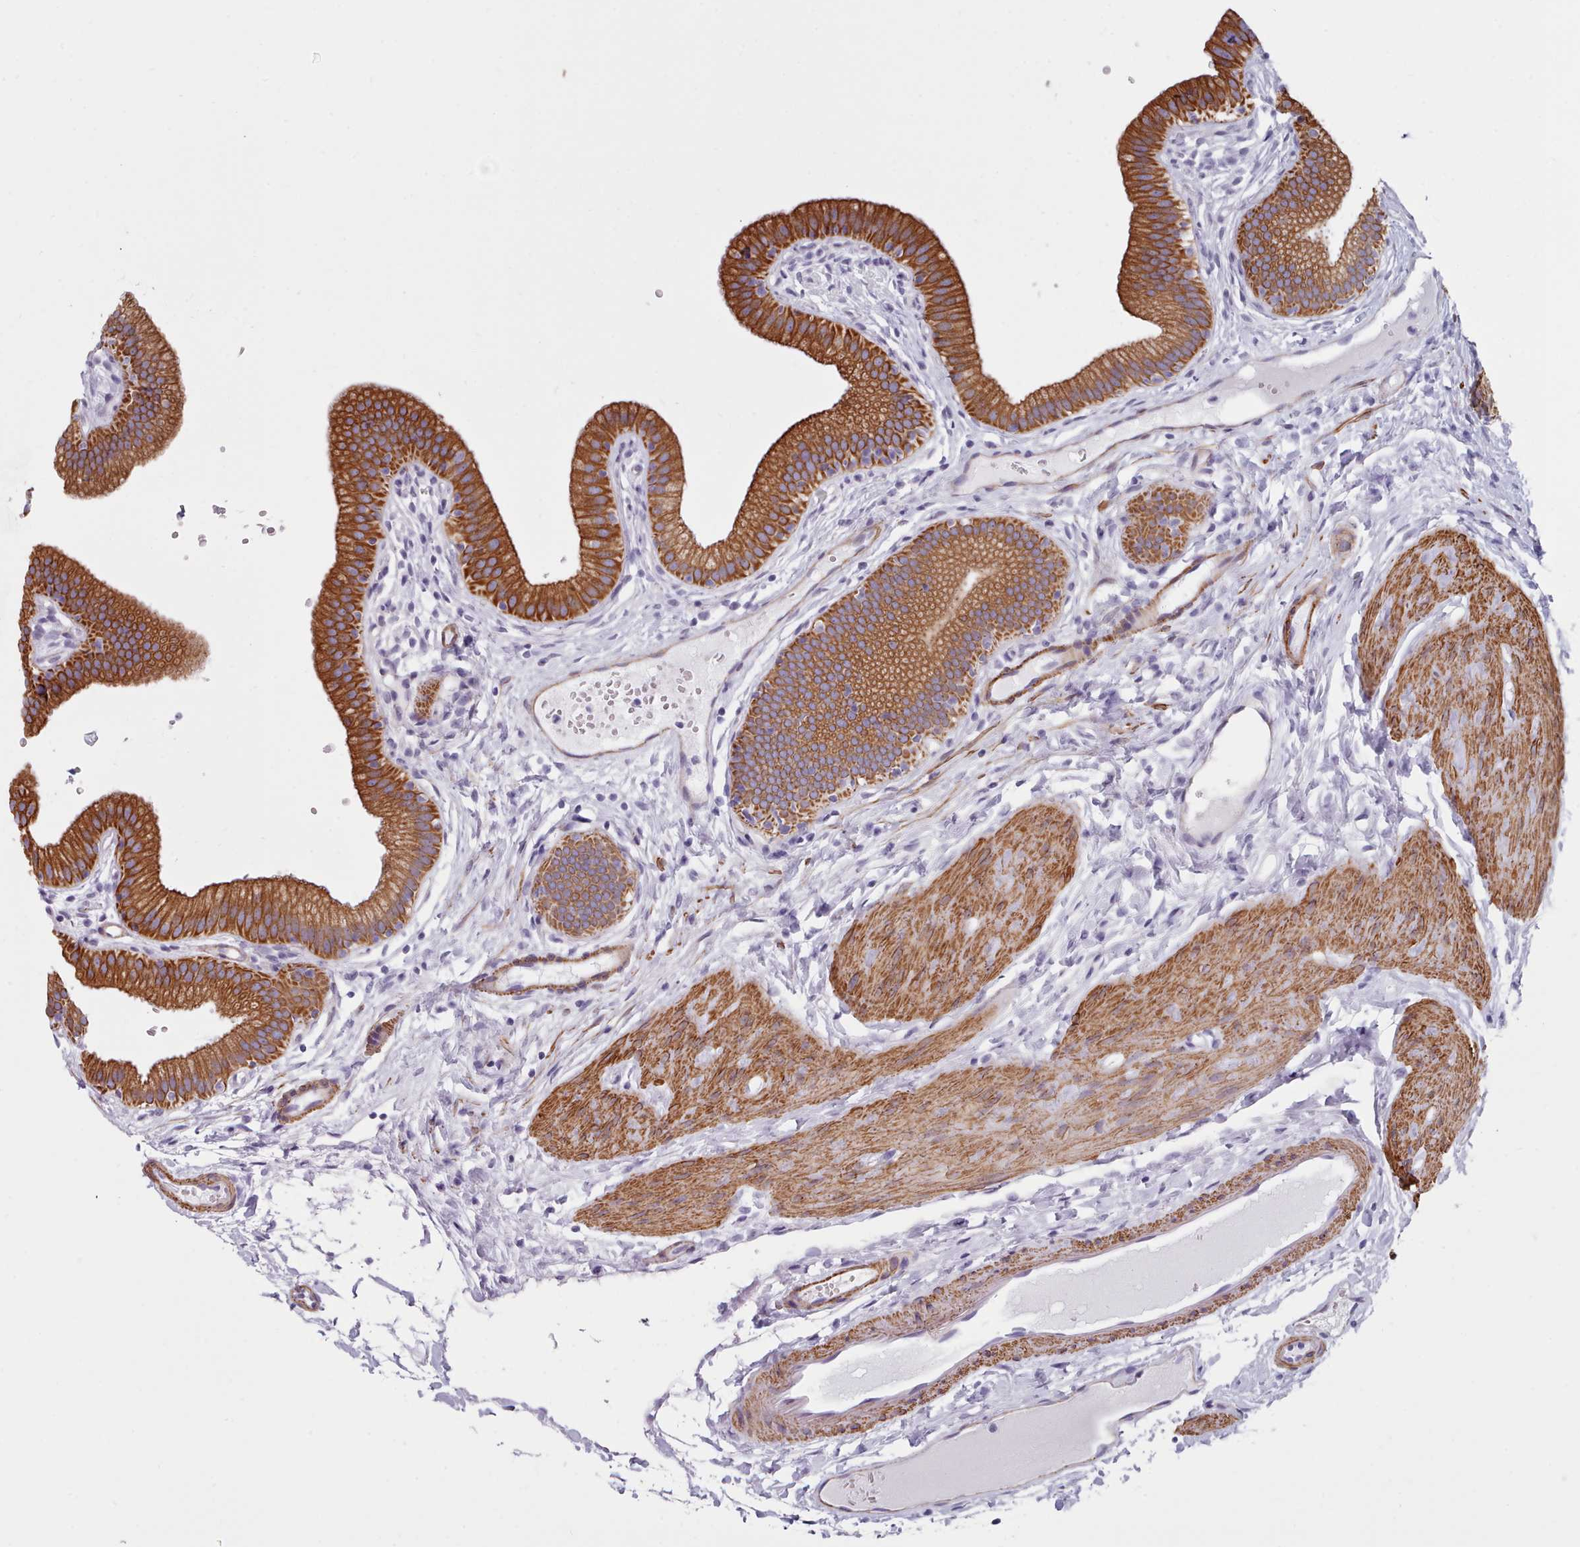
{"staining": {"intensity": "strong", "quantity": ">75%", "location": "cytoplasmic/membranous"}, "tissue": "gallbladder", "cell_type": "Glandular cells", "image_type": "normal", "snomed": [{"axis": "morphology", "description": "Normal tissue, NOS"}, {"axis": "topography", "description": "Gallbladder"}], "caption": "Immunohistochemistry (IHC) (DAB (3,3'-diaminobenzidine)) staining of benign gallbladder displays strong cytoplasmic/membranous protein positivity in approximately >75% of glandular cells. Using DAB (3,3'-diaminobenzidine) (brown) and hematoxylin (blue) stains, captured at high magnification using brightfield microscopy.", "gene": "FPGS", "patient": {"sex": "female", "age": 54}}